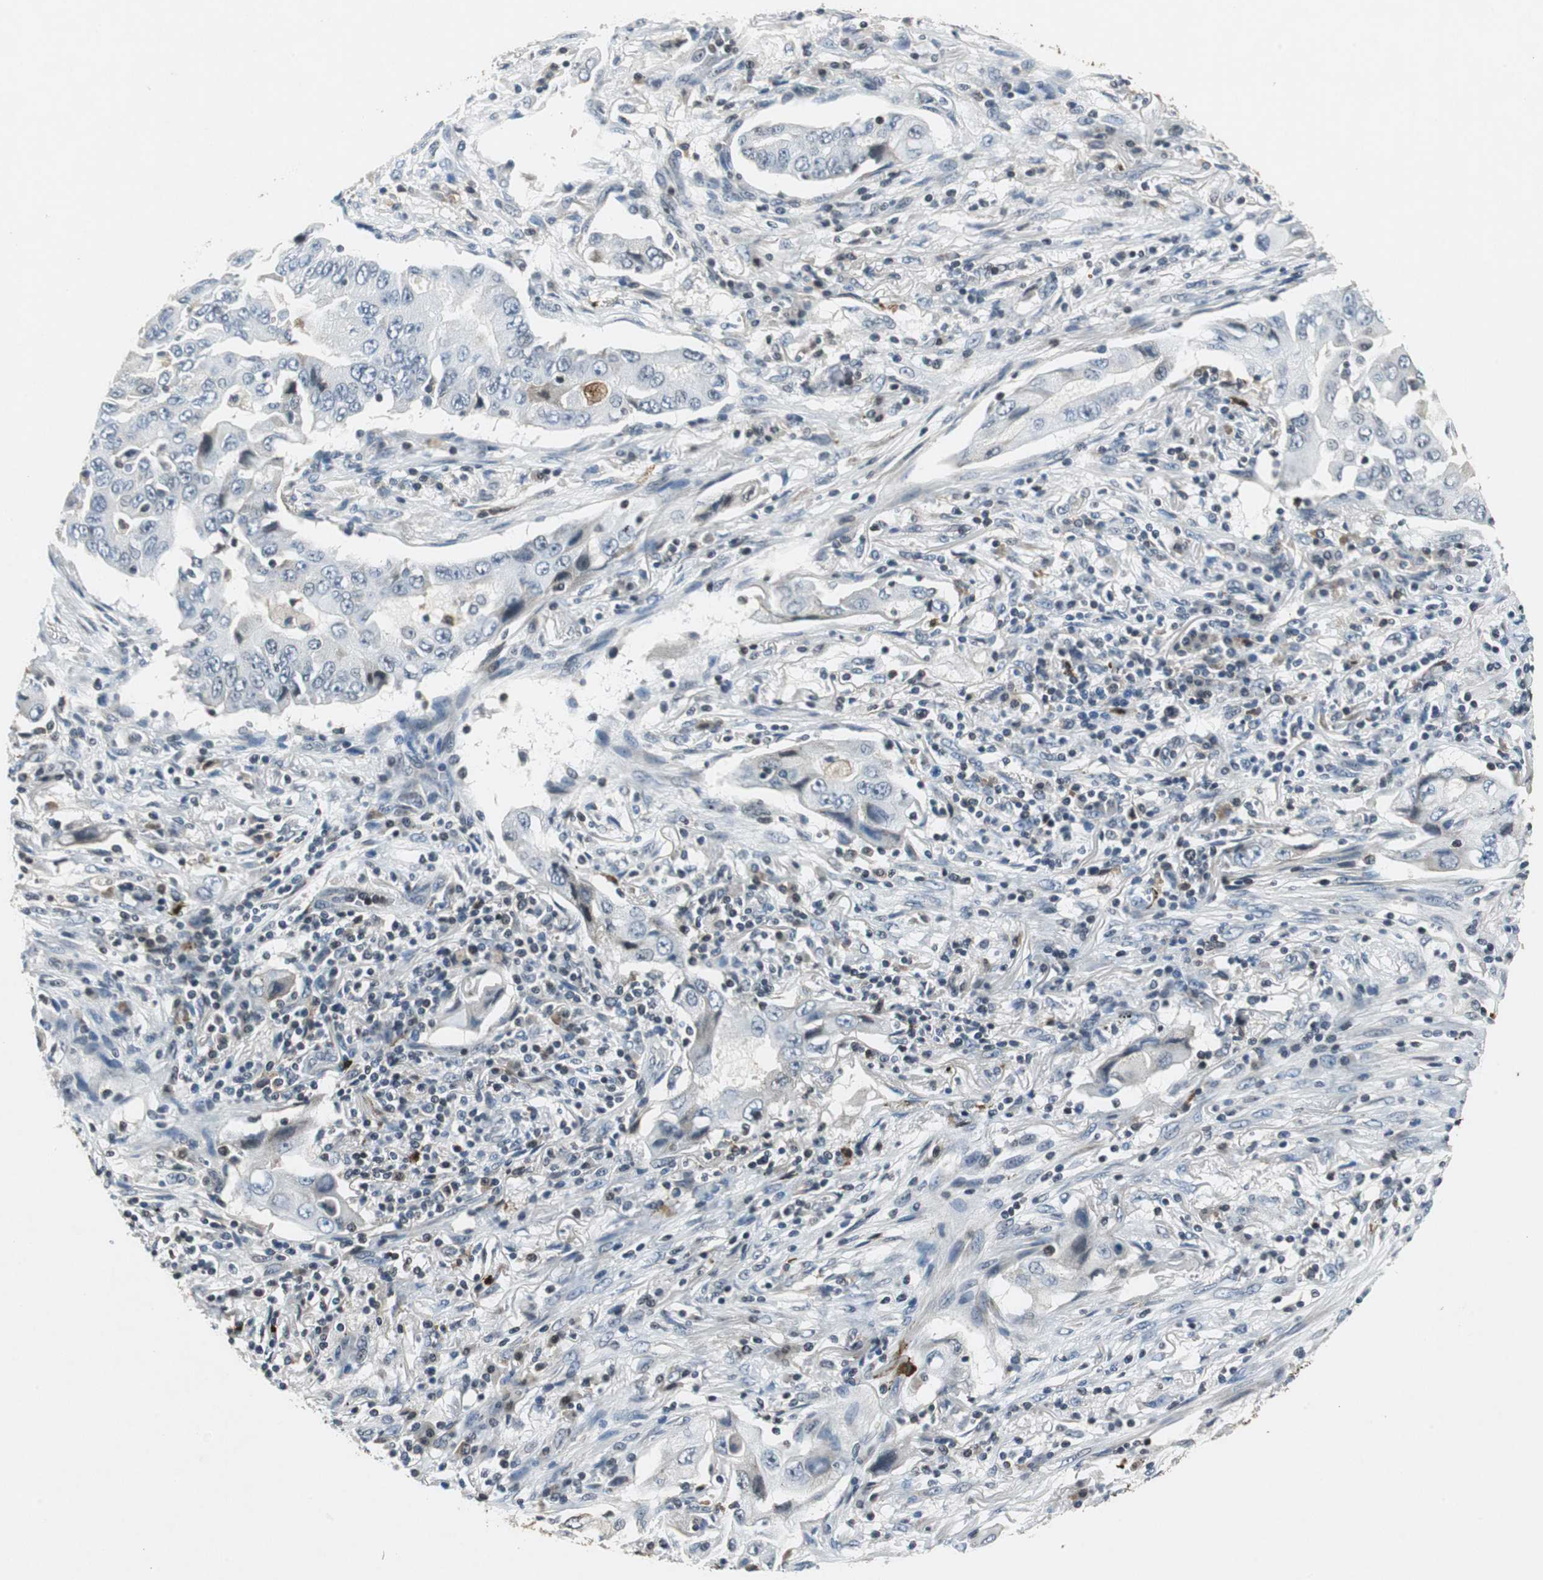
{"staining": {"intensity": "weak", "quantity": "<25%", "location": "nuclear"}, "tissue": "lung cancer", "cell_type": "Tumor cells", "image_type": "cancer", "snomed": [{"axis": "morphology", "description": "Adenocarcinoma, NOS"}, {"axis": "topography", "description": "Lung"}], "caption": "DAB (3,3'-diaminobenzidine) immunohistochemical staining of lung cancer (adenocarcinoma) demonstrates no significant staining in tumor cells. (DAB (3,3'-diaminobenzidine) immunohistochemistry visualized using brightfield microscopy, high magnification).", "gene": "ORM1", "patient": {"sex": "female", "age": 65}}